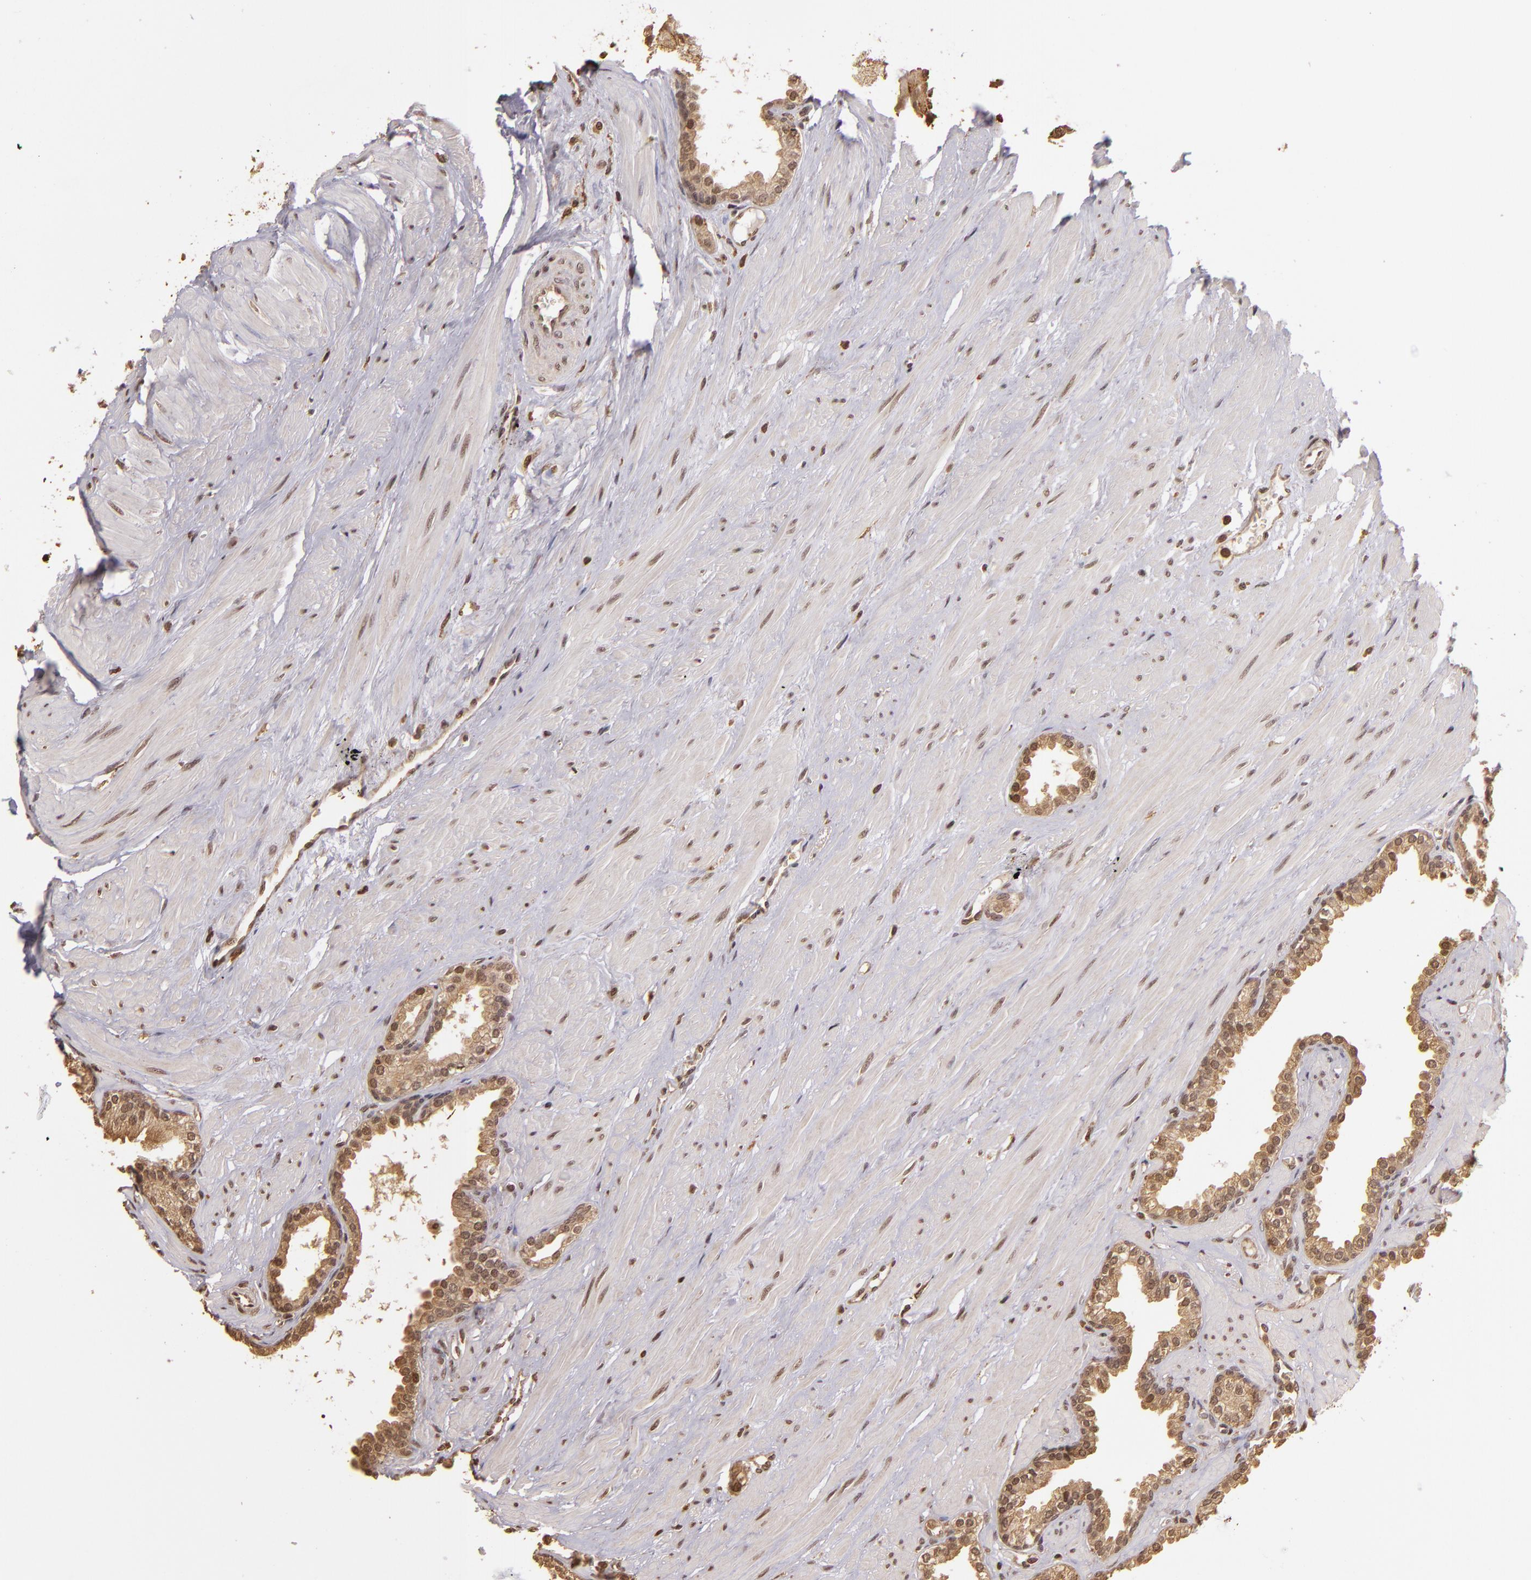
{"staining": {"intensity": "weak", "quantity": ">75%", "location": "cytoplasmic/membranous"}, "tissue": "prostate", "cell_type": "Glandular cells", "image_type": "normal", "snomed": [{"axis": "morphology", "description": "Normal tissue, NOS"}, {"axis": "topography", "description": "Prostate"}], "caption": "High-power microscopy captured an IHC micrograph of unremarkable prostate, revealing weak cytoplasmic/membranous positivity in about >75% of glandular cells. The staining was performed using DAB (3,3'-diaminobenzidine), with brown indicating positive protein expression. Nuclei are stained blue with hematoxylin.", "gene": "ARPC2", "patient": {"sex": "male", "age": 64}}